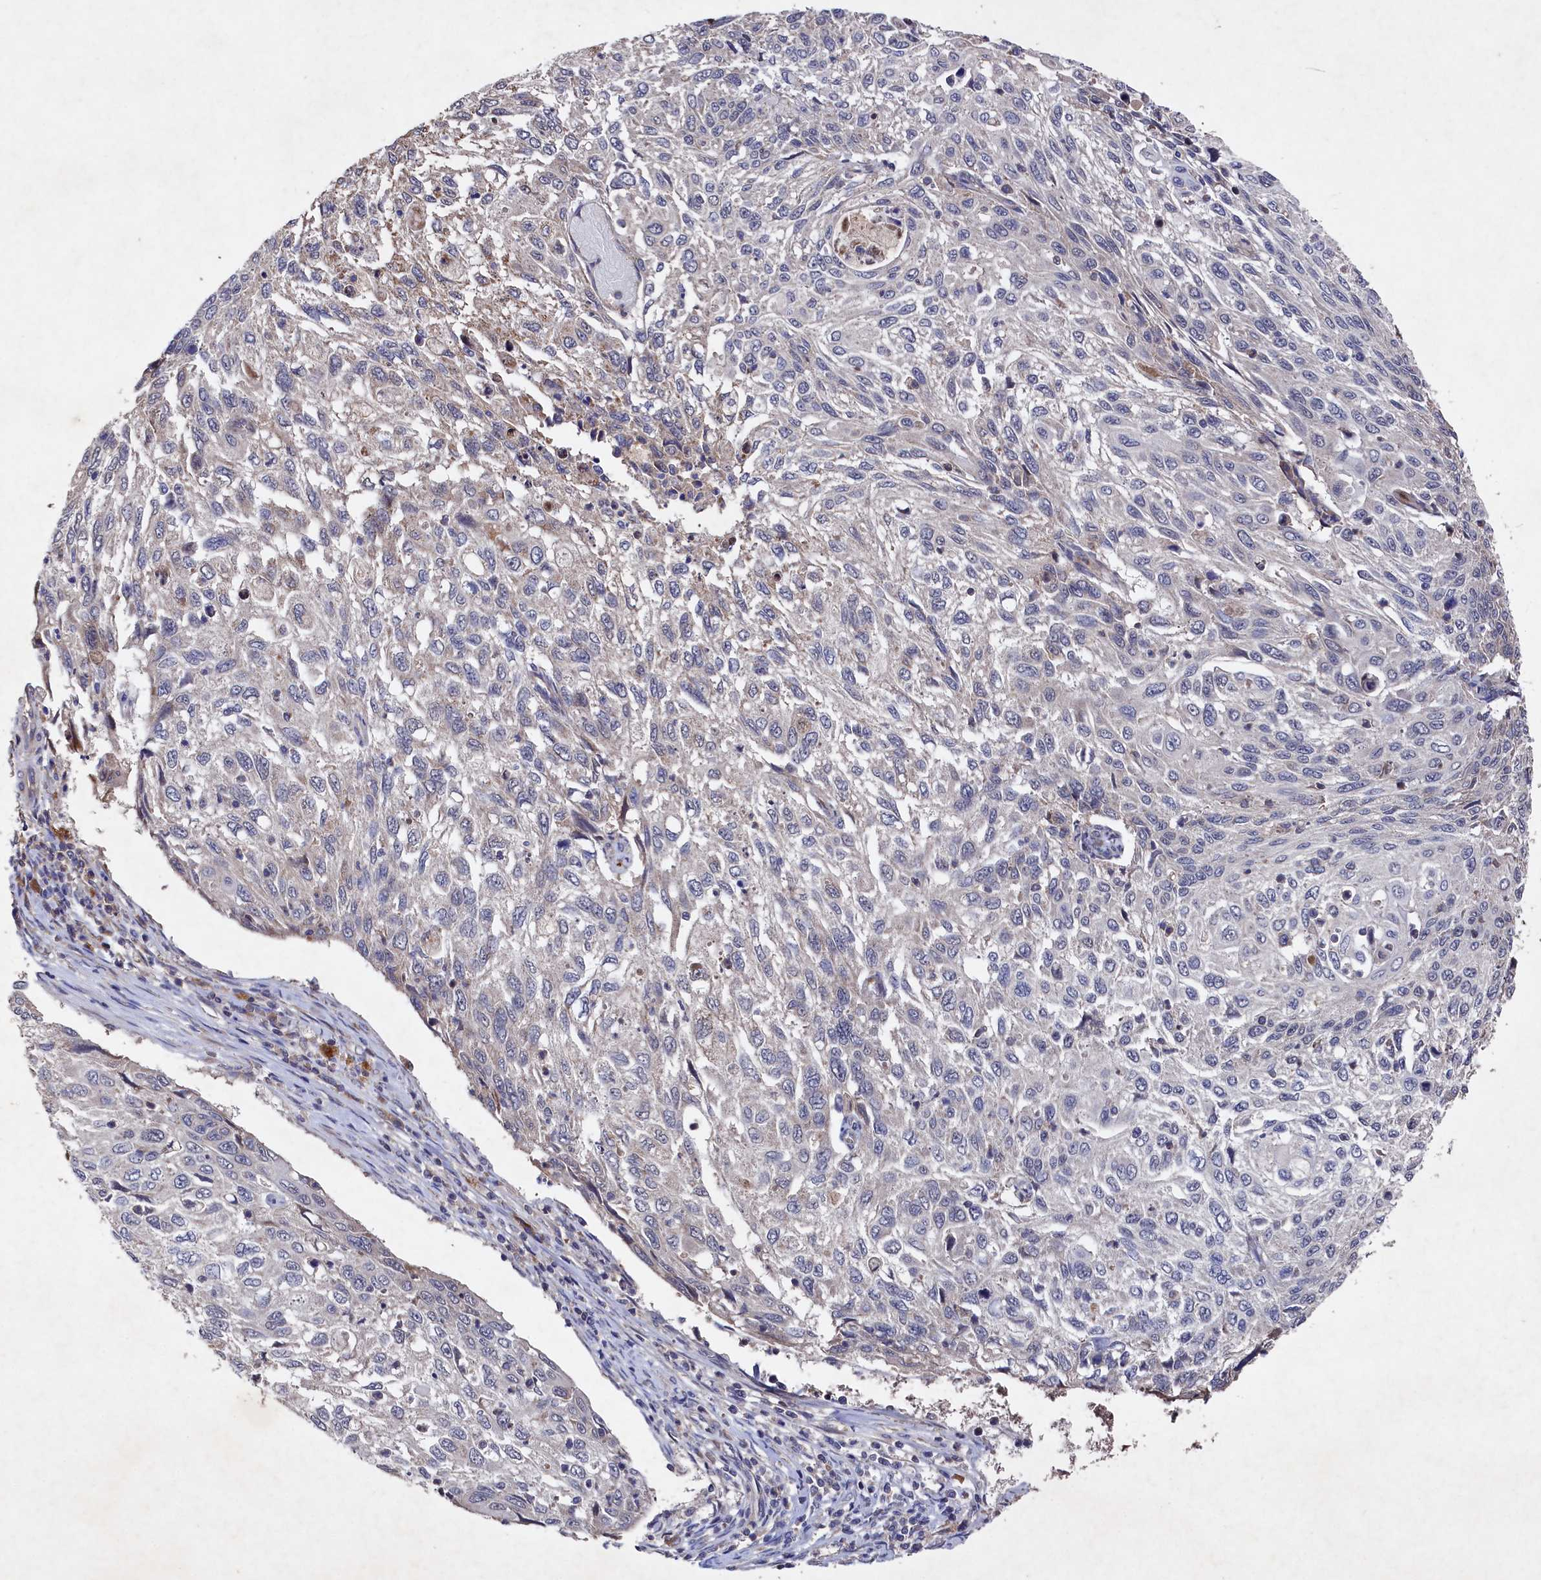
{"staining": {"intensity": "negative", "quantity": "none", "location": "none"}, "tissue": "cervical cancer", "cell_type": "Tumor cells", "image_type": "cancer", "snomed": [{"axis": "morphology", "description": "Squamous cell carcinoma, NOS"}, {"axis": "topography", "description": "Cervix"}], "caption": "Cervical cancer (squamous cell carcinoma) was stained to show a protein in brown. There is no significant positivity in tumor cells.", "gene": "SUPV3L1", "patient": {"sex": "female", "age": 70}}